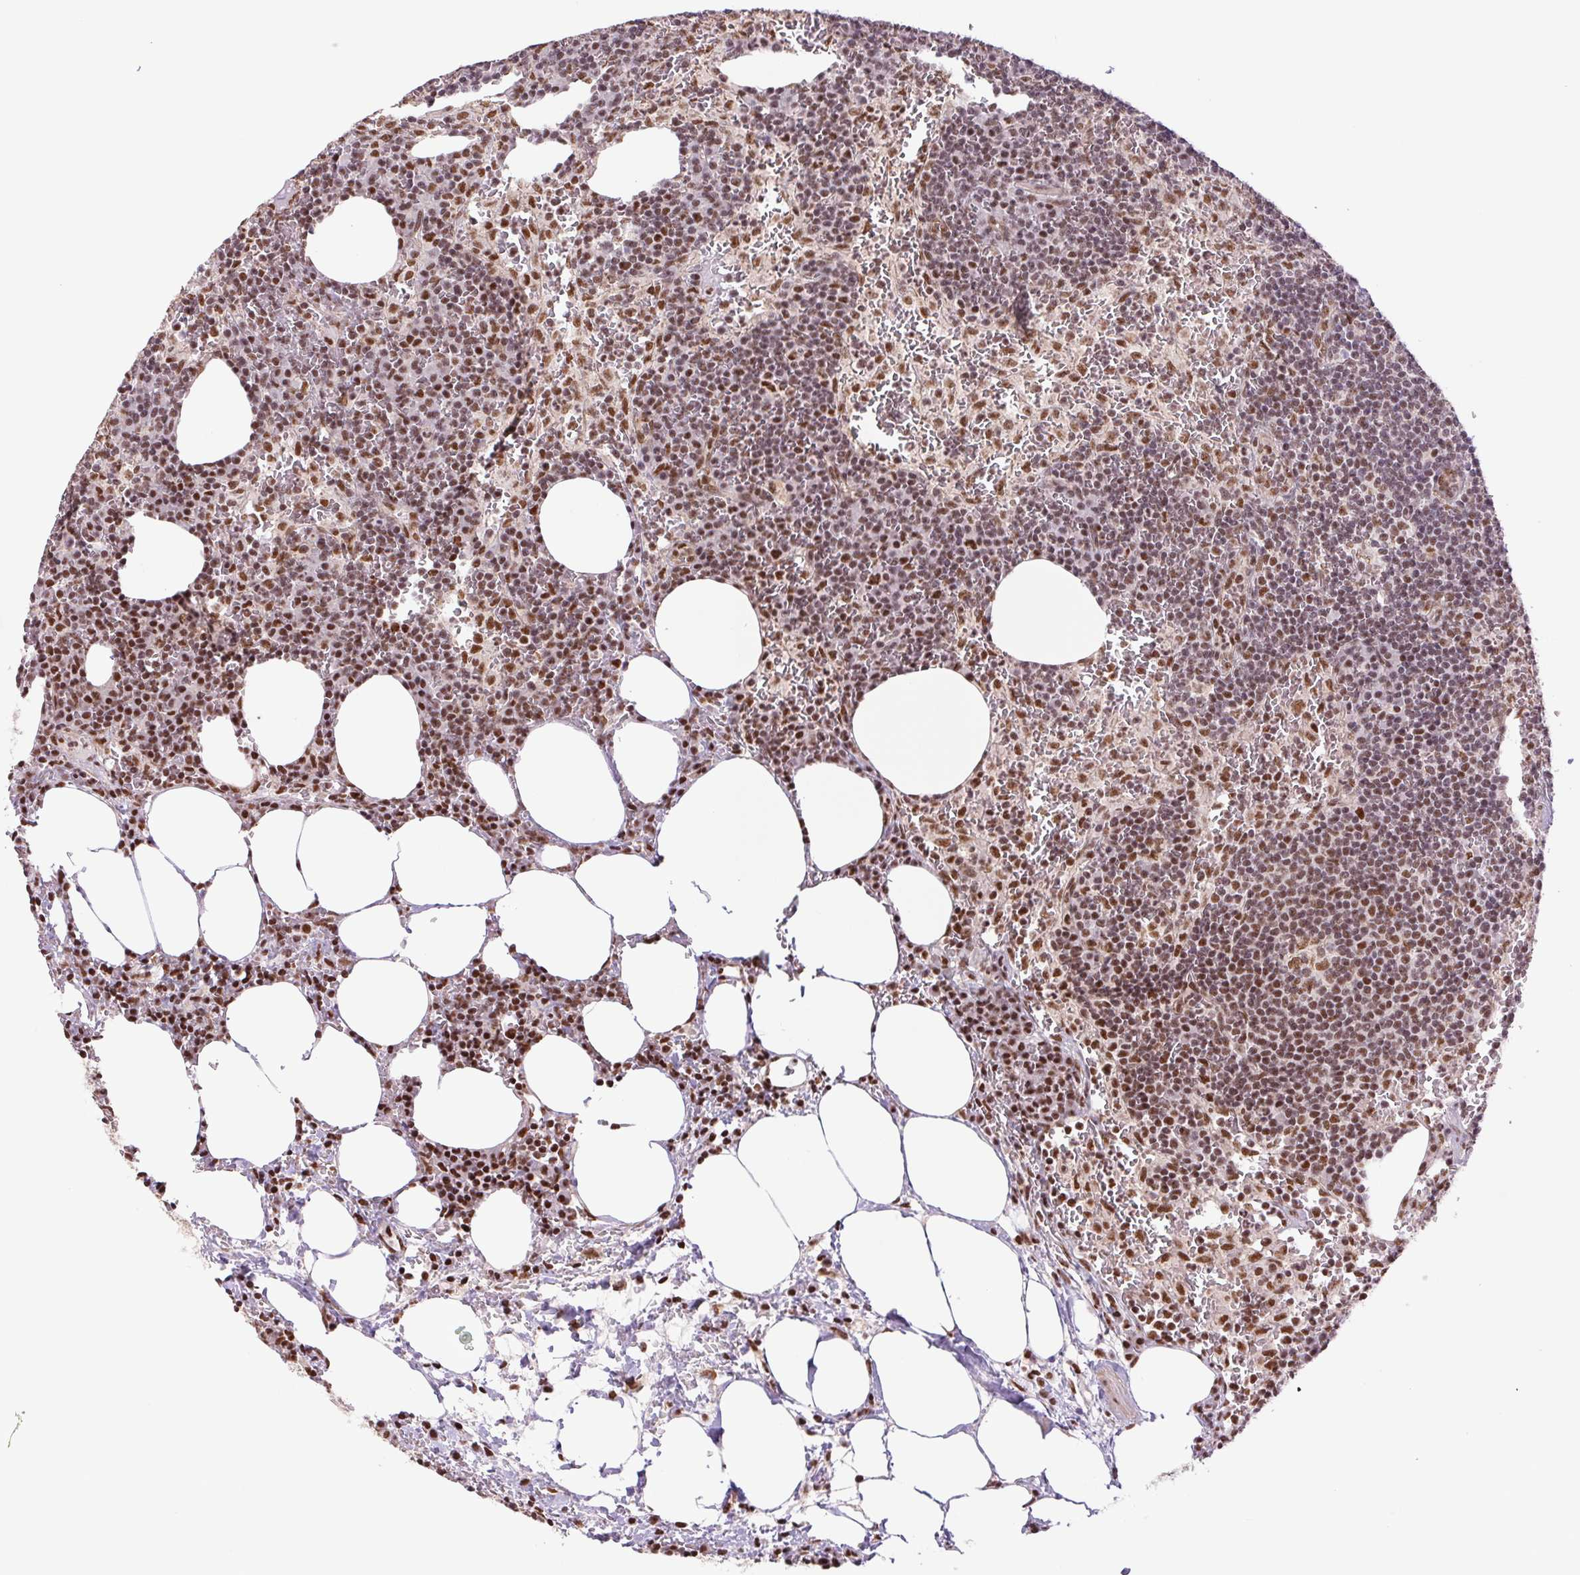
{"staining": {"intensity": "moderate", "quantity": ">75%", "location": "nuclear"}, "tissue": "lymph node", "cell_type": "Germinal center cells", "image_type": "normal", "snomed": [{"axis": "morphology", "description": "Normal tissue, NOS"}, {"axis": "topography", "description": "Lymph node"}], "caption": "This histopathology image demonstrates normal lymph node stained with immunohistochemistry (IHC) to label a protein in brown. The nuclear of germinal center cells show moderate positivity for the protein. Nuclei are counter-stained blue.", "gene": "CWC25", "patient": {"sex": "male", "age": 67}}